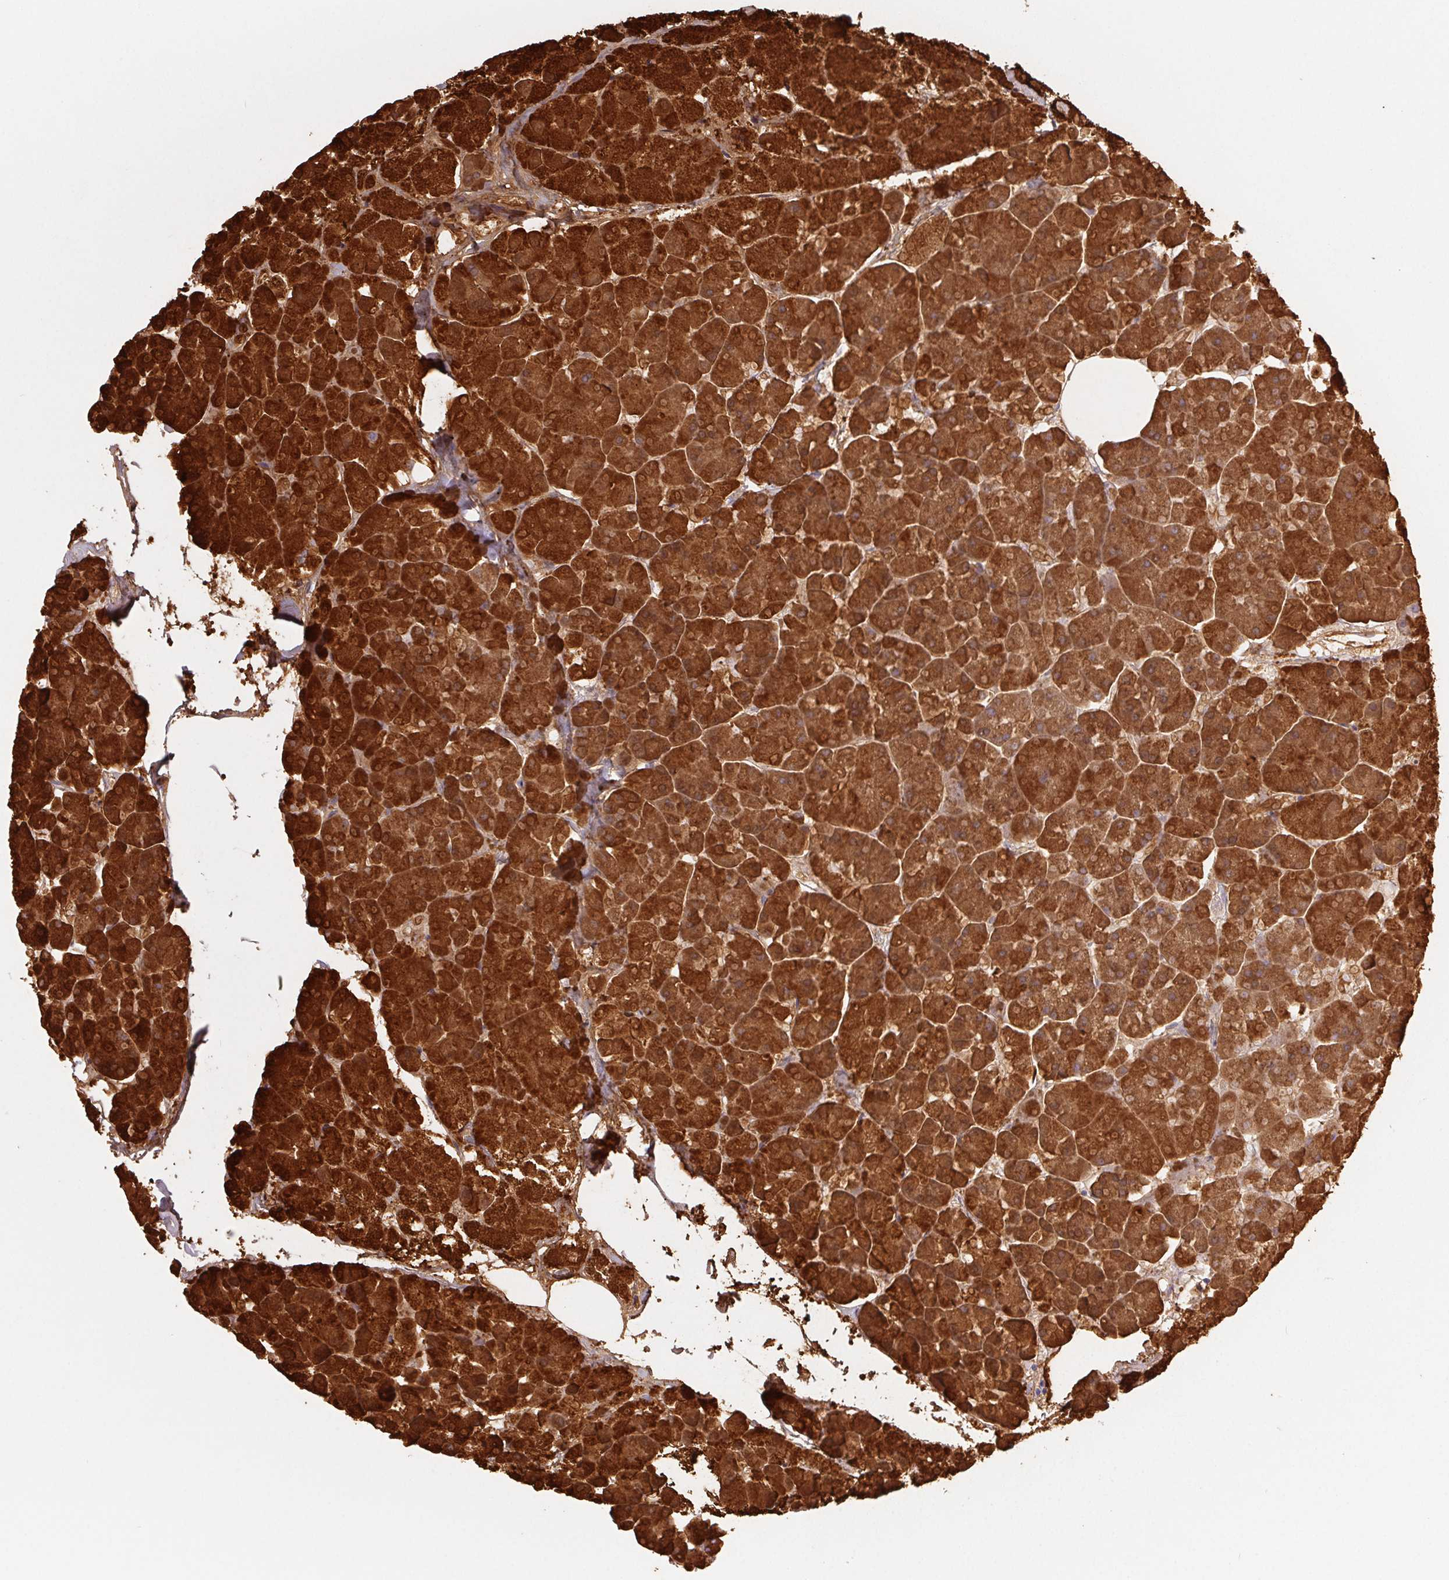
{"staining": {"intensity": "strong", "quantity": ">75%", "location": "cytoplasmic/membranous"}, "tissue": "pancreas", "cell_type": "Exocrine glandular cells", "image_type": "normal", "snomed": [{"axis": "morphology", "description": "Normal tissue, NOS"}, {"axis": "topography", "description": "Pancreas"}, {"axis": "topography", "description": "Peripheral nerve tissue"}], "caption": "Approximately >75% of exocrine glandular cells in normal human pancreas display strong cytoplasmic/membranous protein positivity as visualized by brown immunohistochemical staining.", "gene": "PNLIP", "patient": {"sex": "male", "age": 54}}